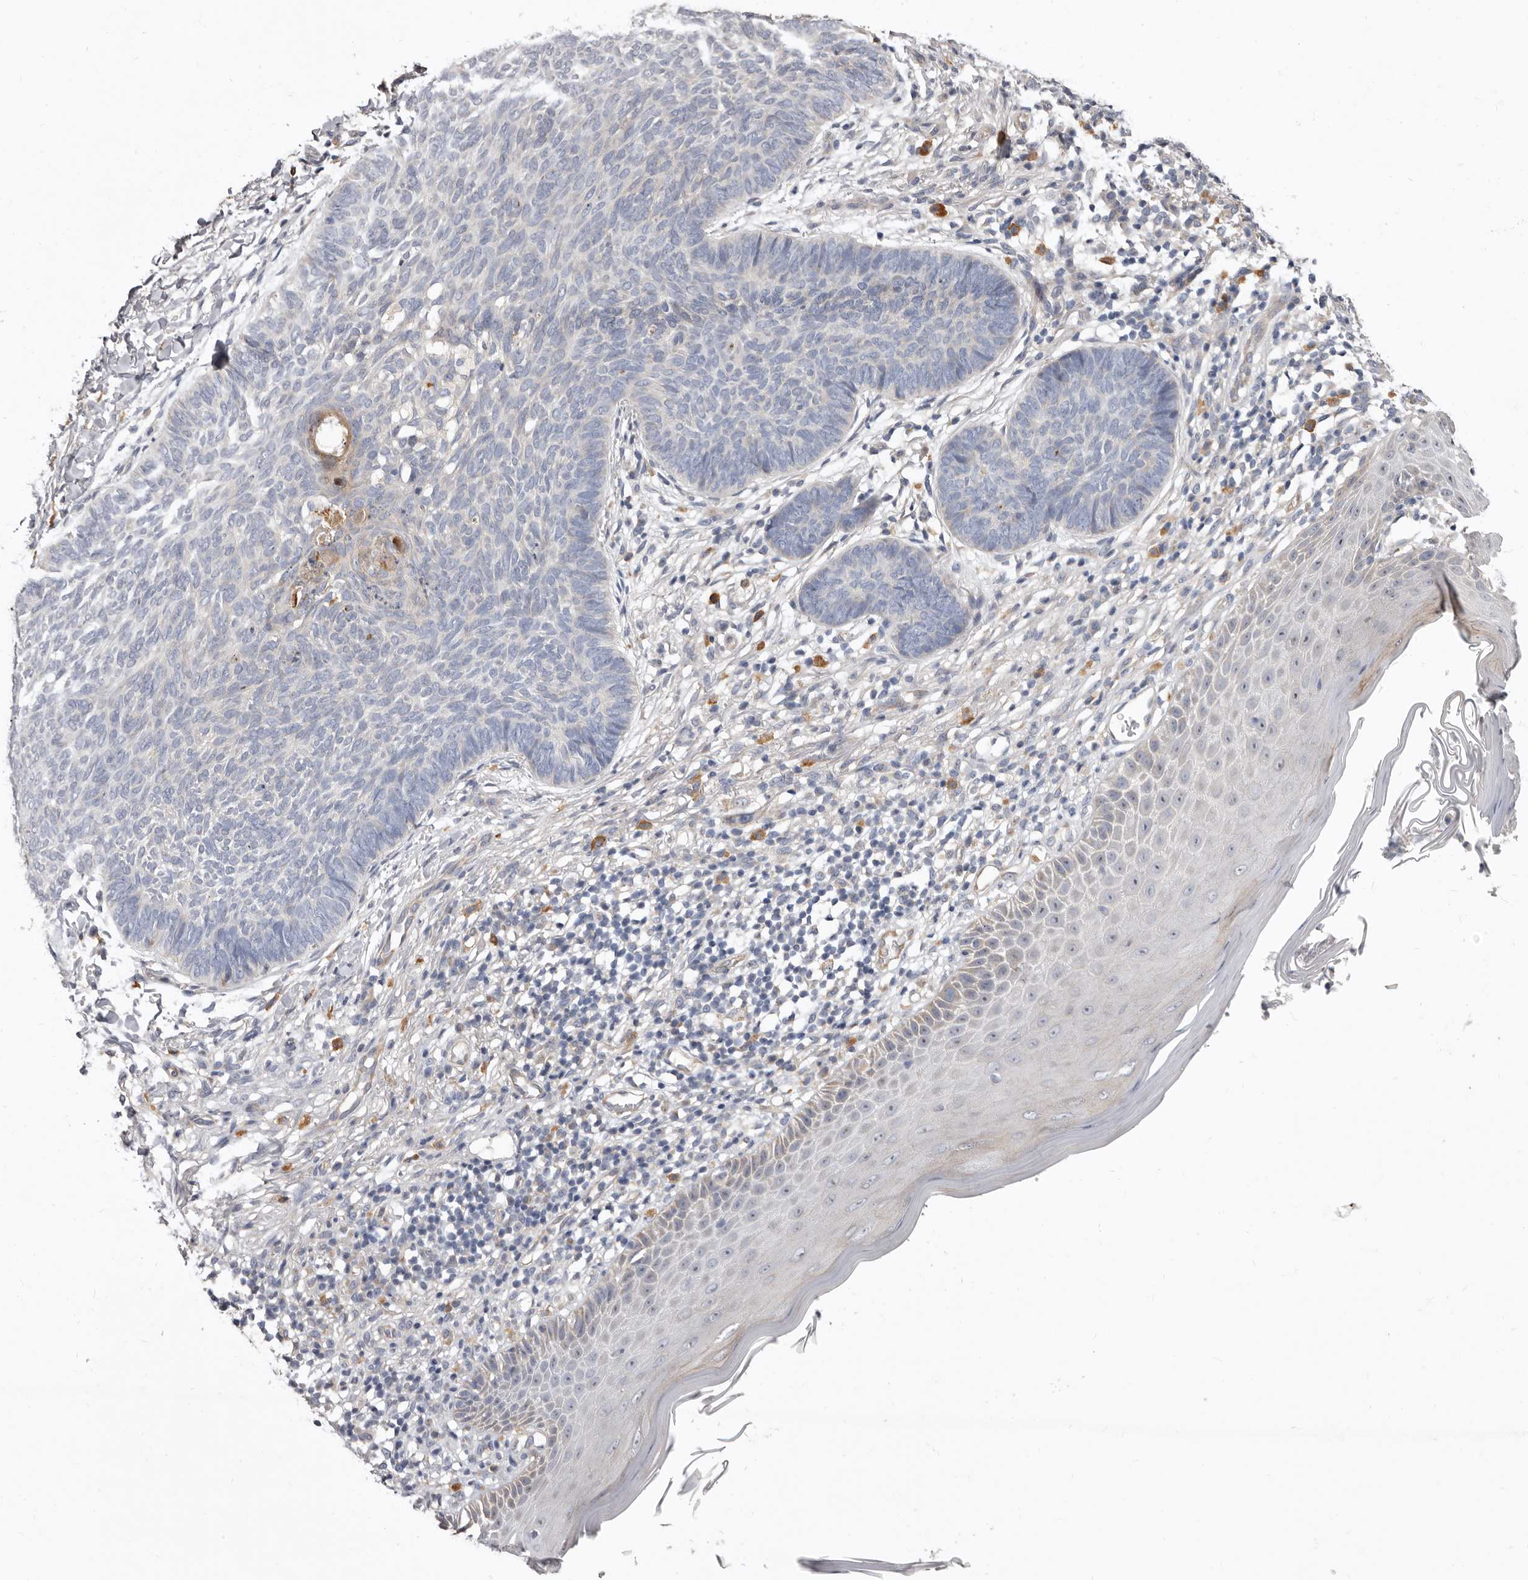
{"staining": {"intensity": "weak", "quantity": "<25%", "location": "cytoplasmic/membranous"}, "tissue": "skin cancer", "cell_type": "Tumor cells", "image_type": "cancer", "snomed": [{"axis": "morphology", "description": "Normal tissue, NOS"}, {"axis": "morphology", "description": "Basal cell carcinoma"}, {"axis": "topography", "description": "Skin"}], "caption": "The histopathology image shows no staining of tumor cells in skin cancer (basal cell carcinoma). (Immunohistochemistry, brightfield microscopy, high magnification).", "gene": "FMO2", "patient": {"sex": "male", "age": 50}}